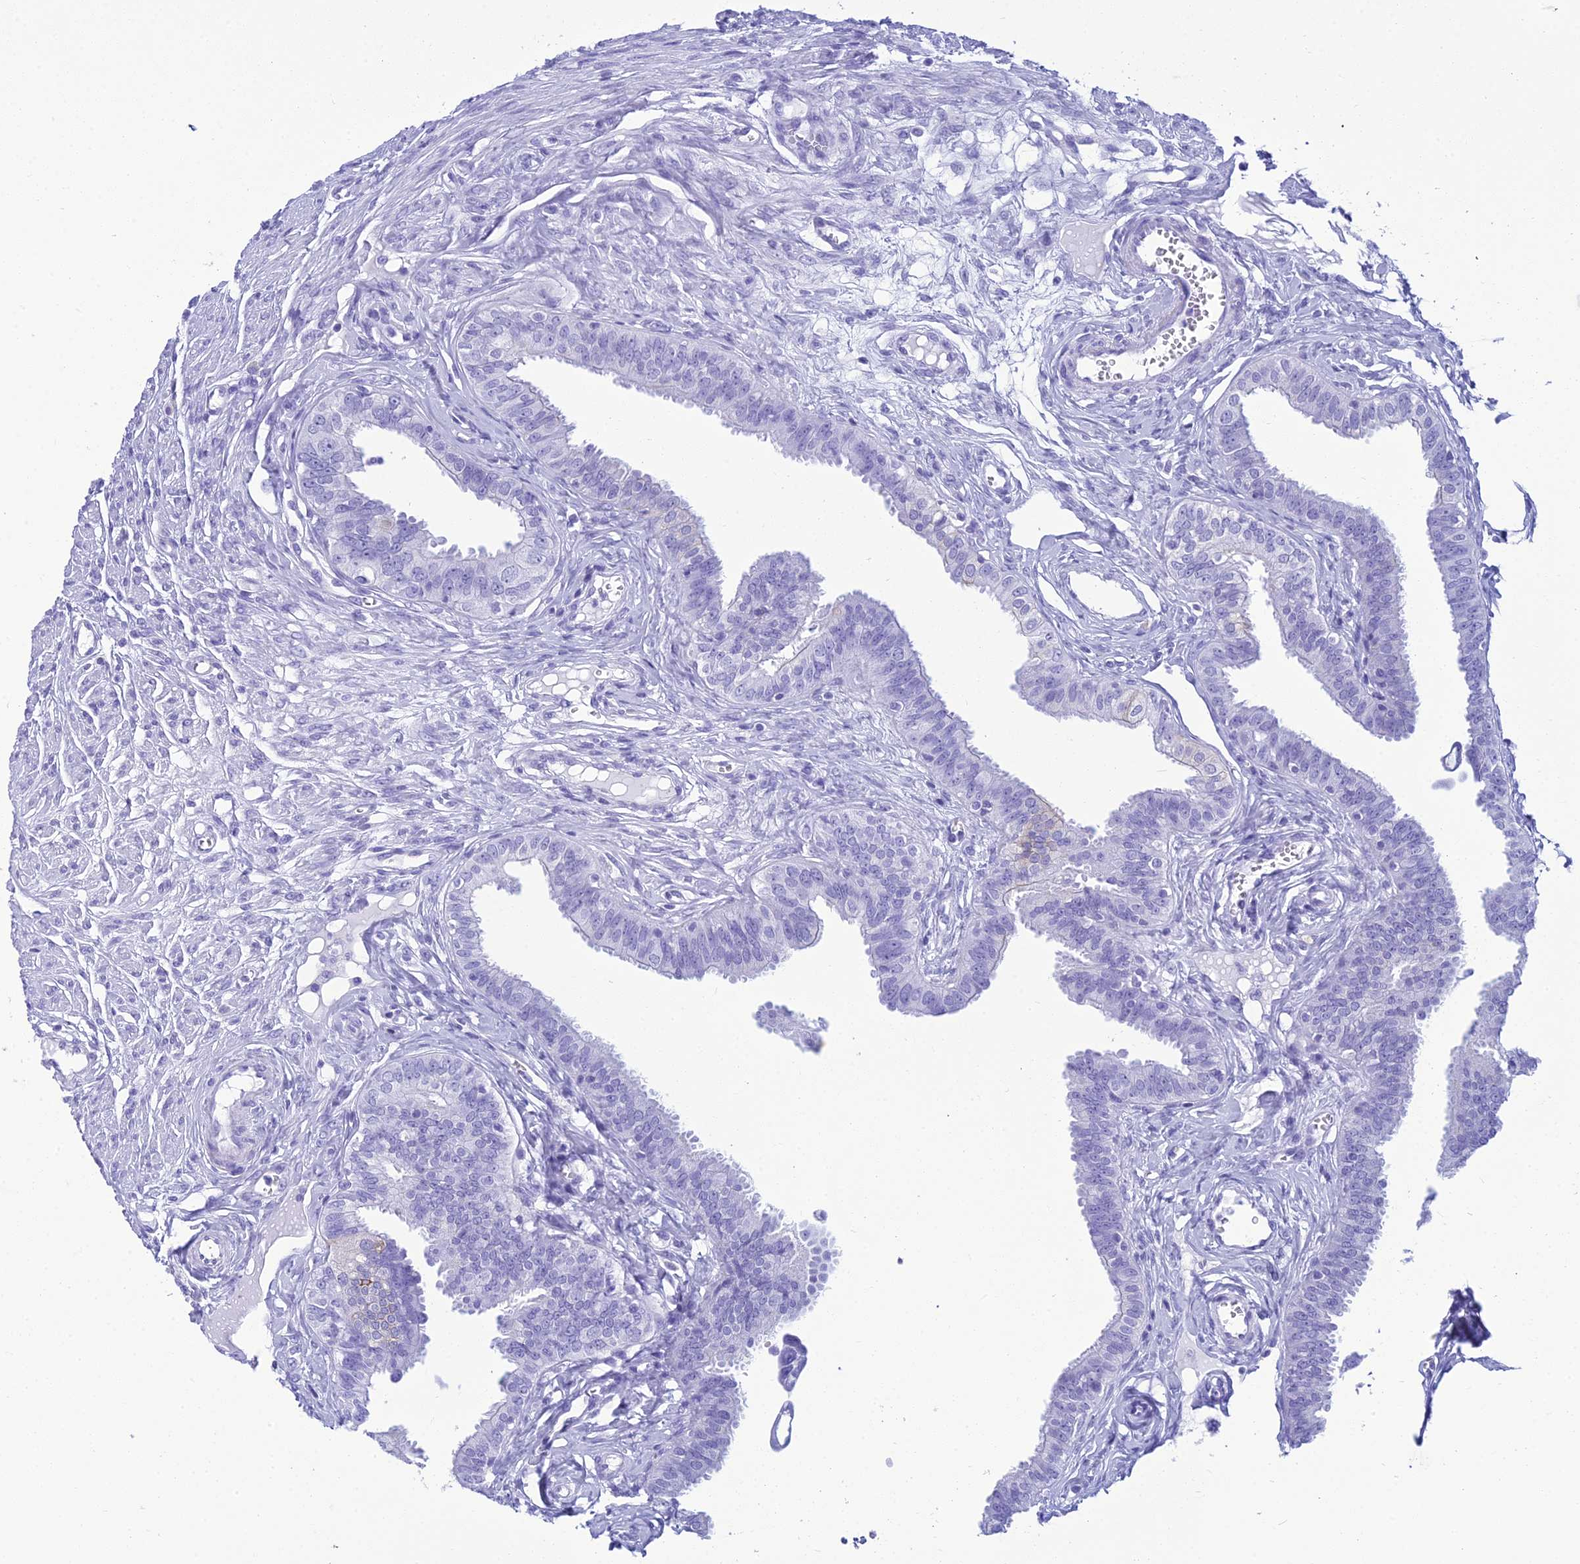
{"staining": {"intensity": "negative", "quantity": "none", "location": "none"}, "tissue": "fallopian tube", "cell_type": "Glandular cells", "image_type": "normal", "snomed": [{"axis": "morphology", "description": "Normal tissue, NOS"}, {"axis": "morphology", "description": "Carcinoma, NOS"}, {"axis": "topography", "description": "Fallopian tube"}, {"axis": "topography", "description": "Ovary"}], "caption": "High power microscopy histopathology image of an IHC micrograph of unremarkable fallopian tube, revealing no significant positivity in glandular cells.", "gene": "ZNF442", "patient": {"sex": "female", "age": 59}}